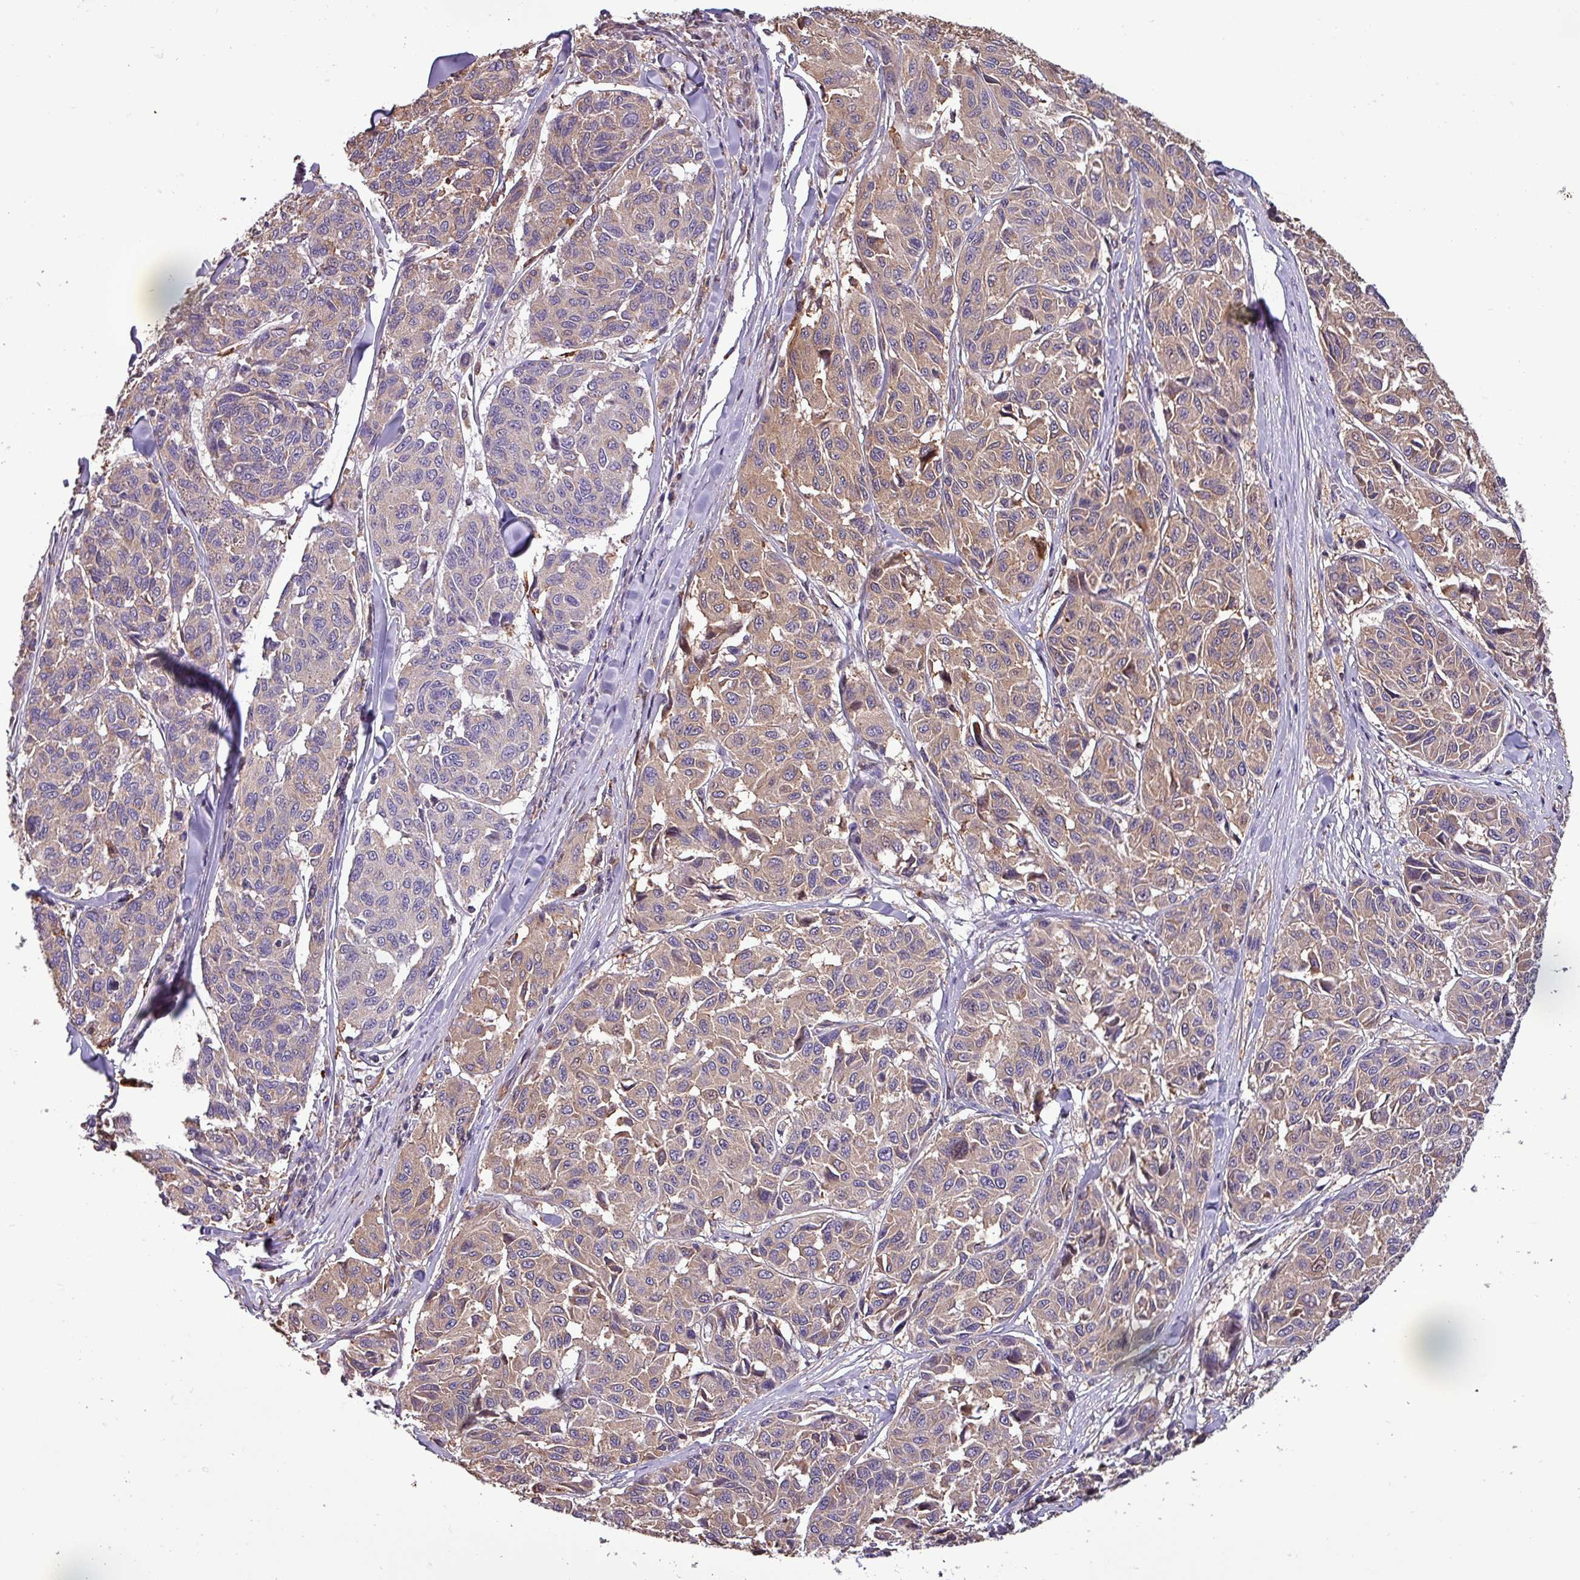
{"staining": {"intensity": "moderate", "quantity": "25%-75%", "location": "cytoplasmic/membranous"}, "tissue": "melanoma", "cell_type": "Tumor cells", "image_type": "cancer", "snomed": [{"axis": "morphology", "description": "Malignant melanoma, NOS"}, {"axis": "topography", "description": "Skin"}], "caption": "Protein staining displays moderate cytoplasmic/membranous staining in approximately 25%-75% of tumor cells in malignant melanoma.", "gene": "SCIN", "patient": {"sex": "female", "age": 66}}